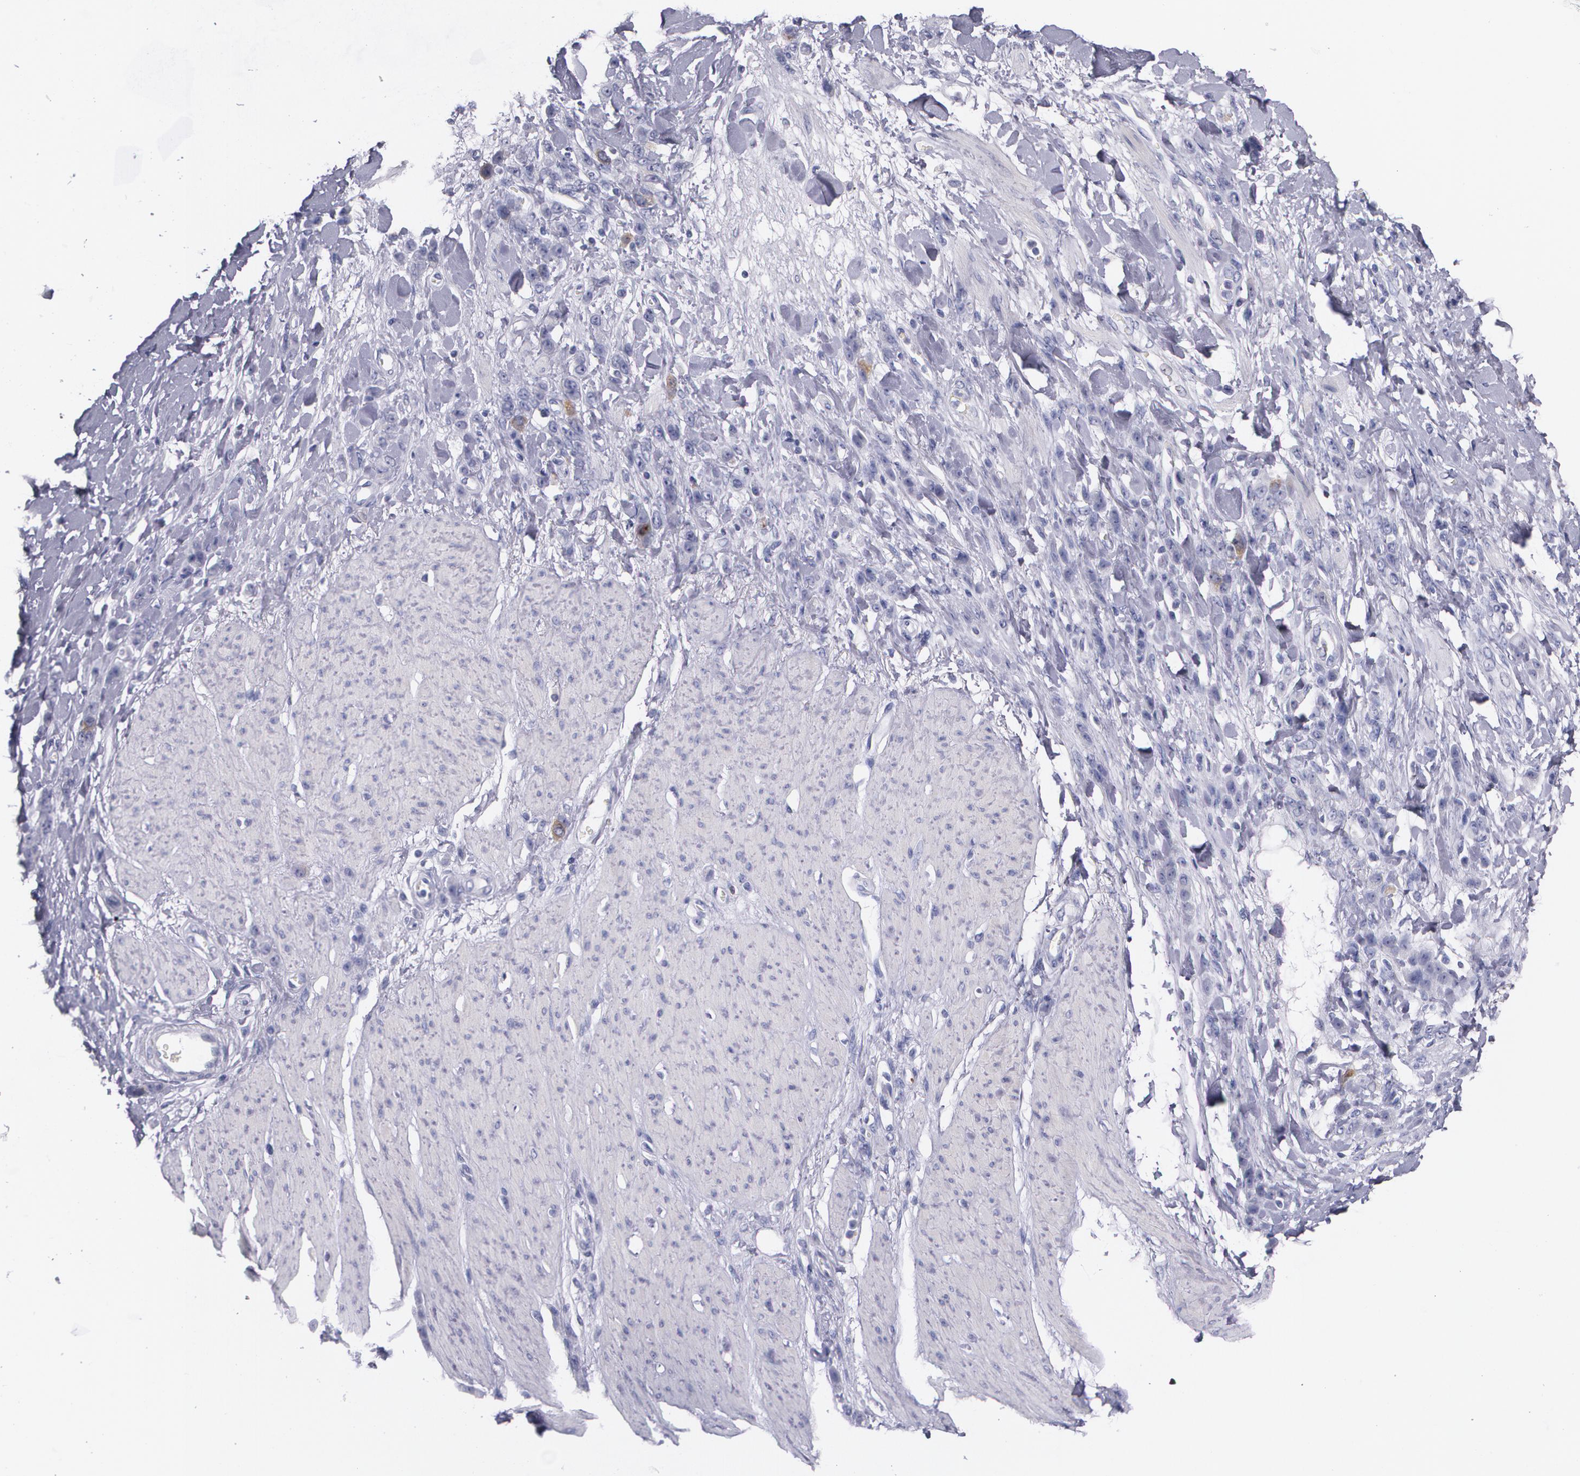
{"staining": {"intensity": "moderate", "quantity": "<25%", "location": "cytoplasmic/membranous"}, "tissue": "stomach cancer", "cell_type": "Tumor cells", "image_type": "cancer", "snomed": [{"axis": "morphology", "description": "Normal tissue, NOS"}, {"axis": "morphology", "description": "Adenocarcinoma, NOS"}, {"axis": "topography", "description": "Stomach"}], "caption": "Stomach adenocarcinoma stained with DAB IHC demonstrates low levels of moderate cytoplasmic/membranous positivity in about <25% of tumor cells.", "gene": "HMMR", "patient": {"sex": "male", "age": 82}}